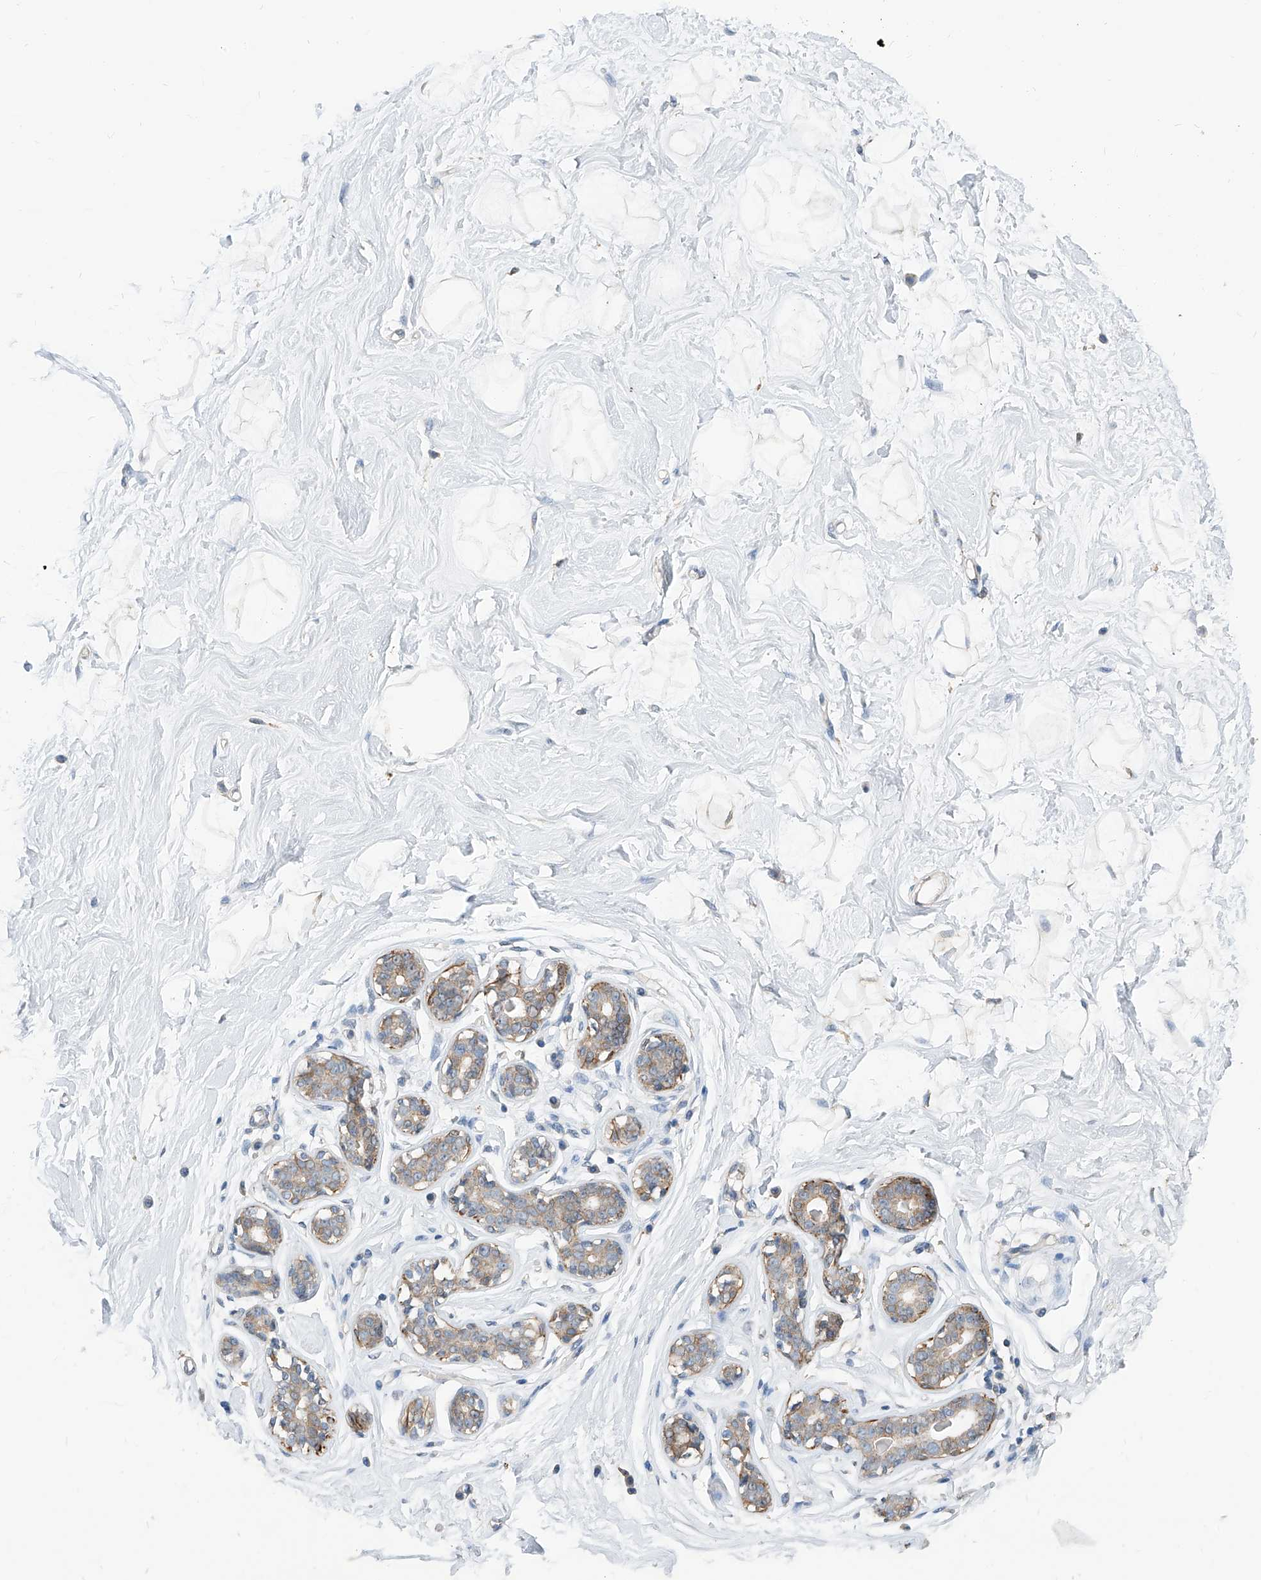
{"staining": {"intensity": "negative", "quantity": "none", "location": "none"}, "tissue": "breast", "cell_type": "Adipocytes", "image_type": "normal", "snomed": [{"axis": "morphology", "description": "Normal tissue, NOS"}, {"axis": "morphology", "description": "Adenoma, NOS"}, {"axis": "topography", "description": "Breast"}], "caption": "High power microscopy photomicrograph of an IHC image of unremarkable breast, revealing no significant positivity in adipocytes. (DAB immunohistochemistry (IHC) with hematoxylin counter stain).", "gene": "MAGEE2", "patient": {"sex": "female", "age": 23}}